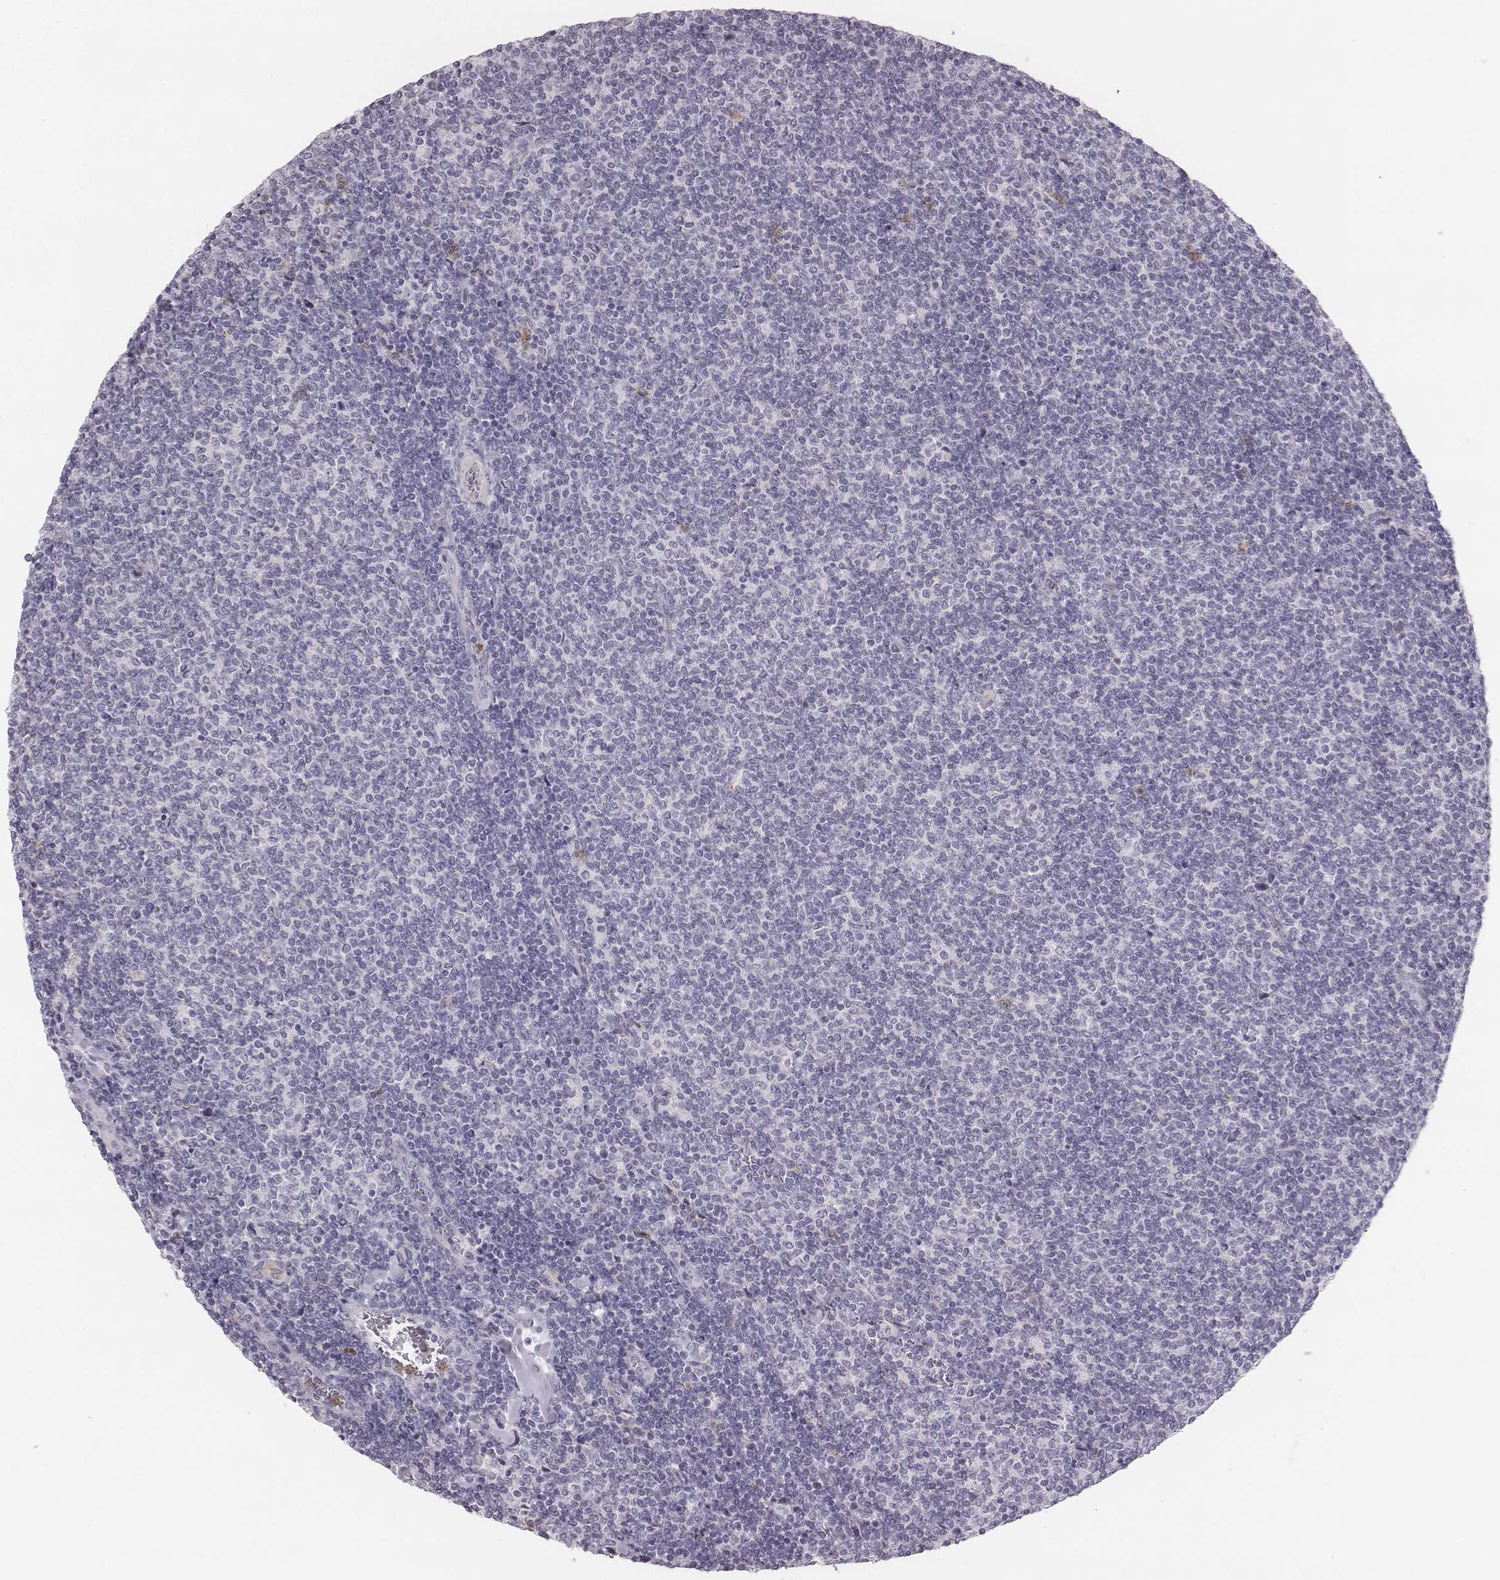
{"staining": {"intensity": "negative", "quantity": "none", "location": "none"}, "tissue": "lymphoma", "cell_type": "Tumor cells", "image_type": "cancer", "snomed": [{"axis": "morphology", "description": "Malignant lymphoma, non-Hodgkin's type, Low grade"}, {"axis": "topography", "description": "Lymph node"}], "caption": "Immunohistochemistry (IHC) micrograph of human low-grade malignant lymphoma, non-Hodgkin's type stained for a protein (brown), which demonstrates no staining in tumor cells.", "gene": "KCNJ12", "patient": {"sex": "male", "age": 52}}